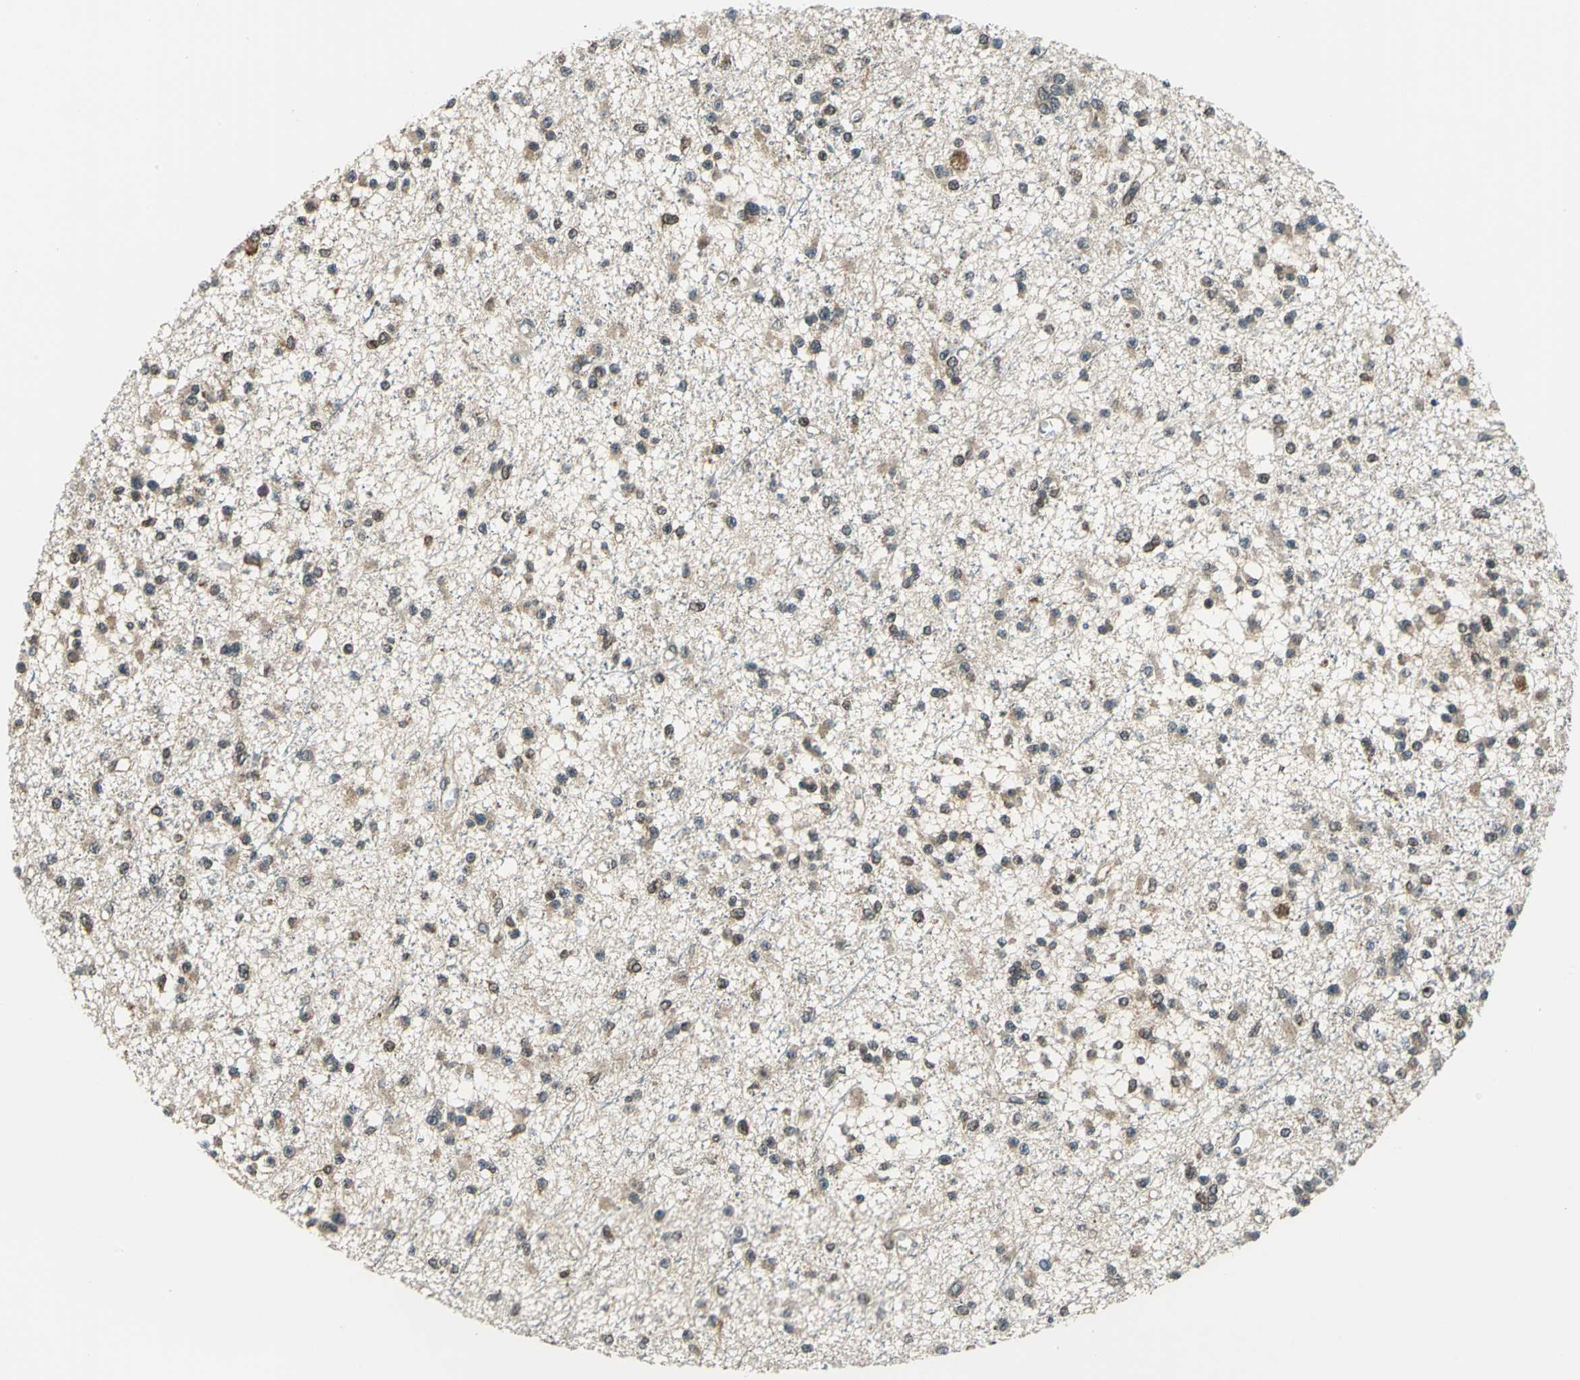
{"staining": {"intensity": "moderate", "quantity": ">75%", "location": "cytoplasmic/membranous,nuclear"}, "tissue": "glioma", "cell_type": "Tumor cells", "image_type": "cancer", "snomed": [{"axis": "morphology", "description": "Glioma, malignant, Low grade"}, {"axis": "topography", "description": "Brain"}], "caption": "A high-resolution micrograph shows immunohistochemistry (IHC) staining of malignant low-grade glioma, which demonstrates moderate cytoplasmic/membranous and nuclear expression in approximately >75% of tumor cells. The staining was performed using DAB (3,3'-diaminobenzidine), with brown indicating positive protein expression. Nuclei are stained blue with hematoxylin.", "gene": "NUDT2", "patient": {"sex": "female", "age": 22}}